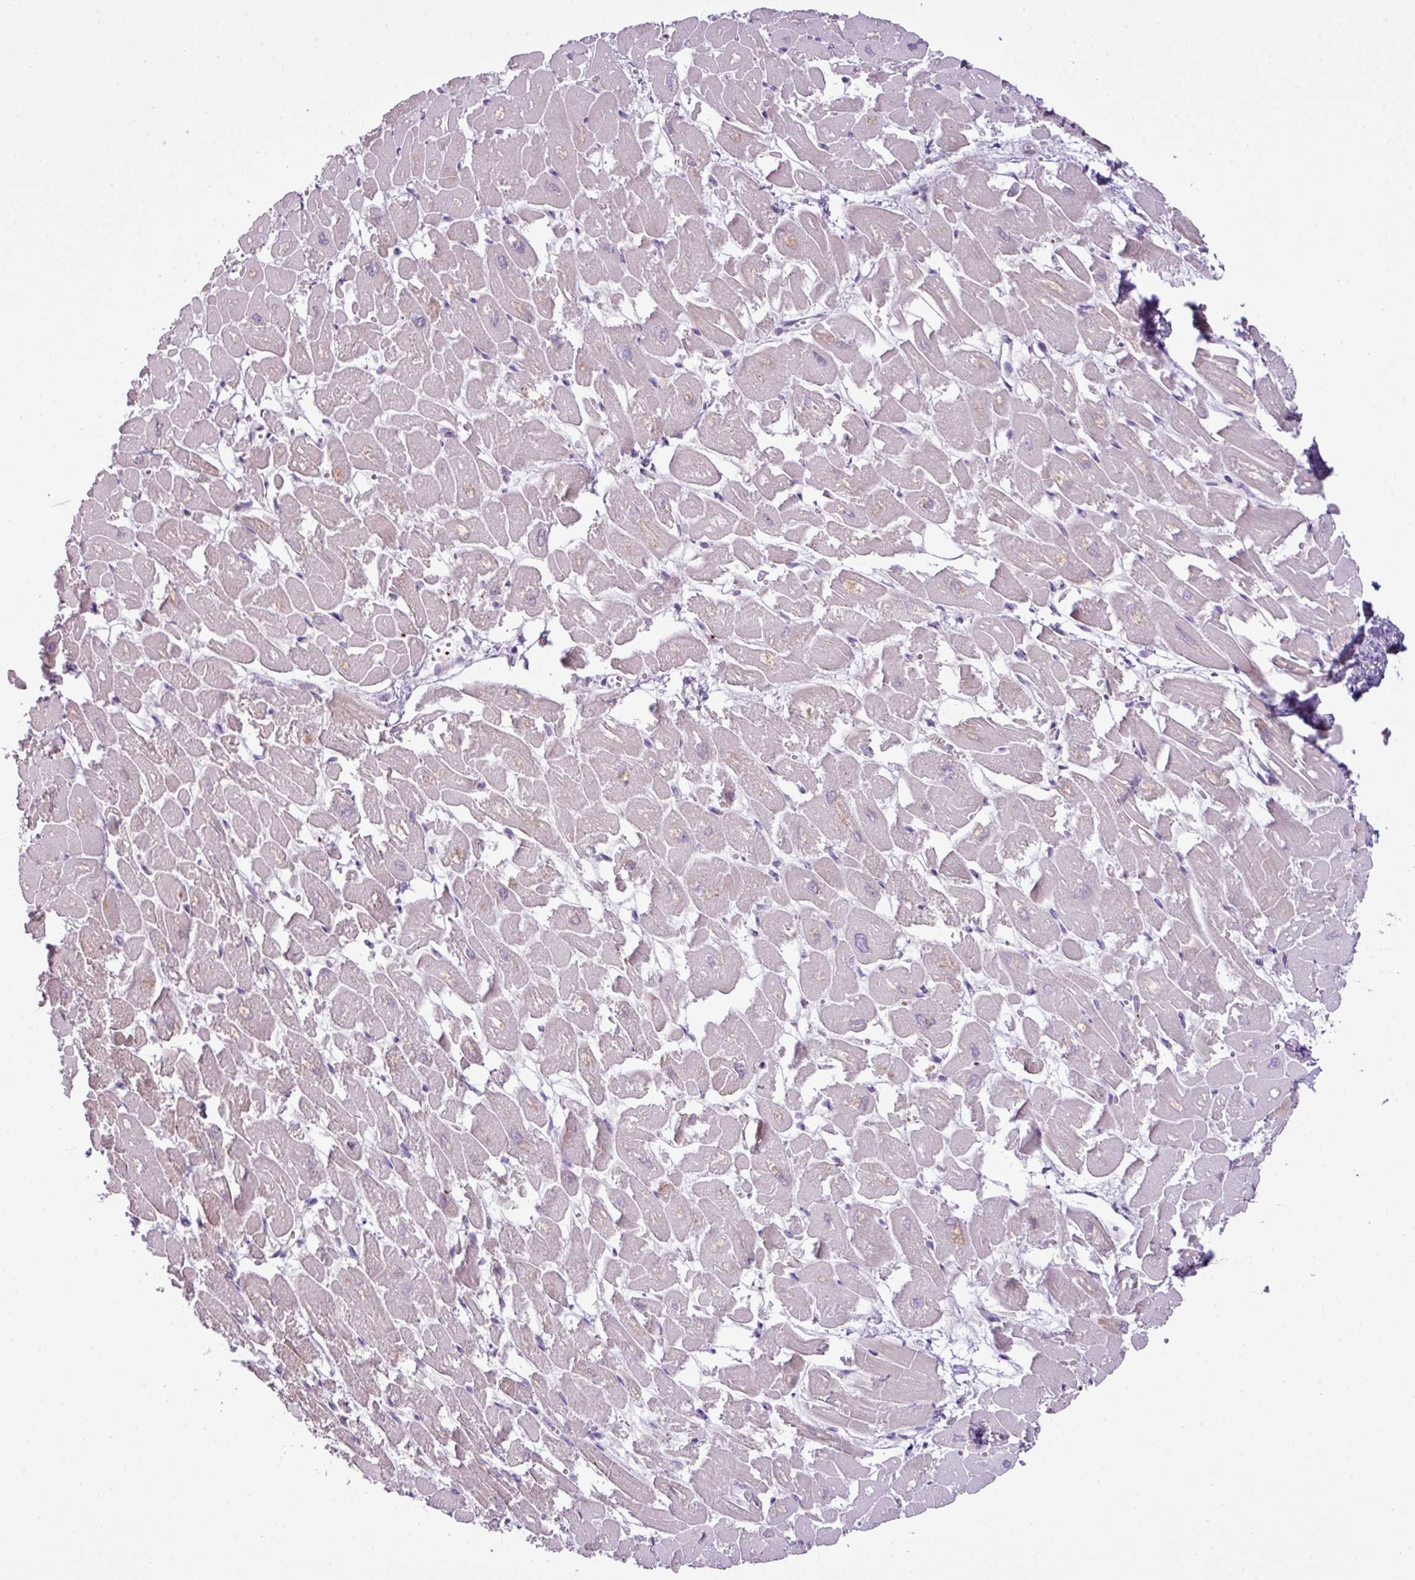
{"staining": {"intensity": "strong", "quantity": "<25%", "location": "cytoplasmic/membranous"}, "tissue": "heart muscle", "cell_type": "Cardiomyocytes", "image_type": "normal", "snomed": [{"axis": "morphology", "description": "Normal tissue, NOS"}, {"axis": "topography", "description": "Heart"}], "caption": "Heart muscle stained with a protein marker exhibits strong staining in cardiomyocytes.", "gene": "DNAJB13", "patient": {"sex": "male", "age": 54}}